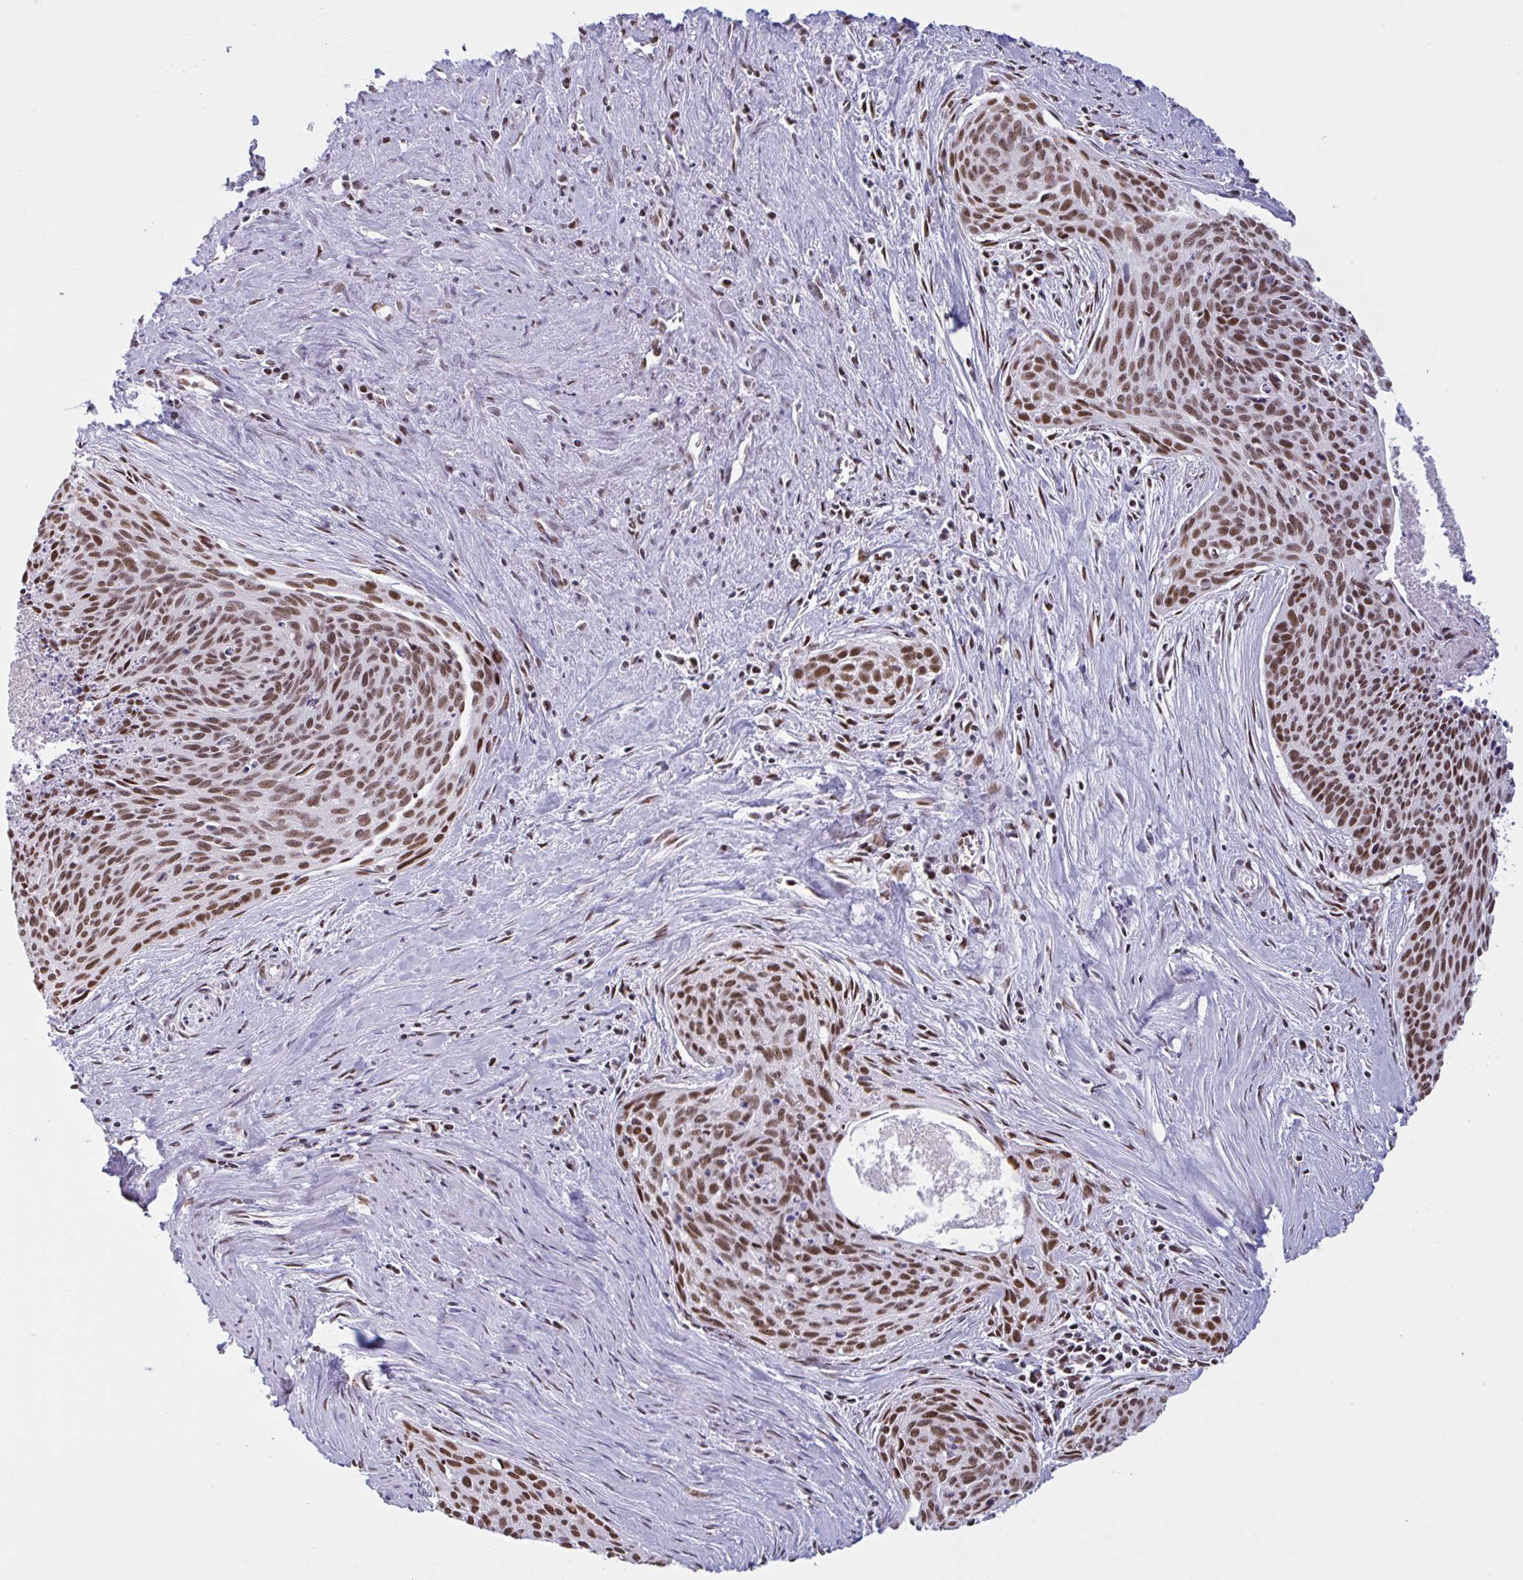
{"staining": {"intensity": "strong", "quantity": ">75%", "location": "nuclear"}, "tissue": "cervical cancer", "cell_type": "Tumor cells", "image_type": "cancer", "snomed": [{"axis": "morphology", "description": "Squamous cell carcinoma, NOS"}, {"axis": "topography", "description": "Cervix"}], "caption": "This micrograph shows immunohistochemistry staining of cervical squamous cell carcinoma, with high strong nuclear staining in approximately >75% of tumor cells.", "gene": "CBFA2T2", "patient": {"sex": "female", "age": 55}}